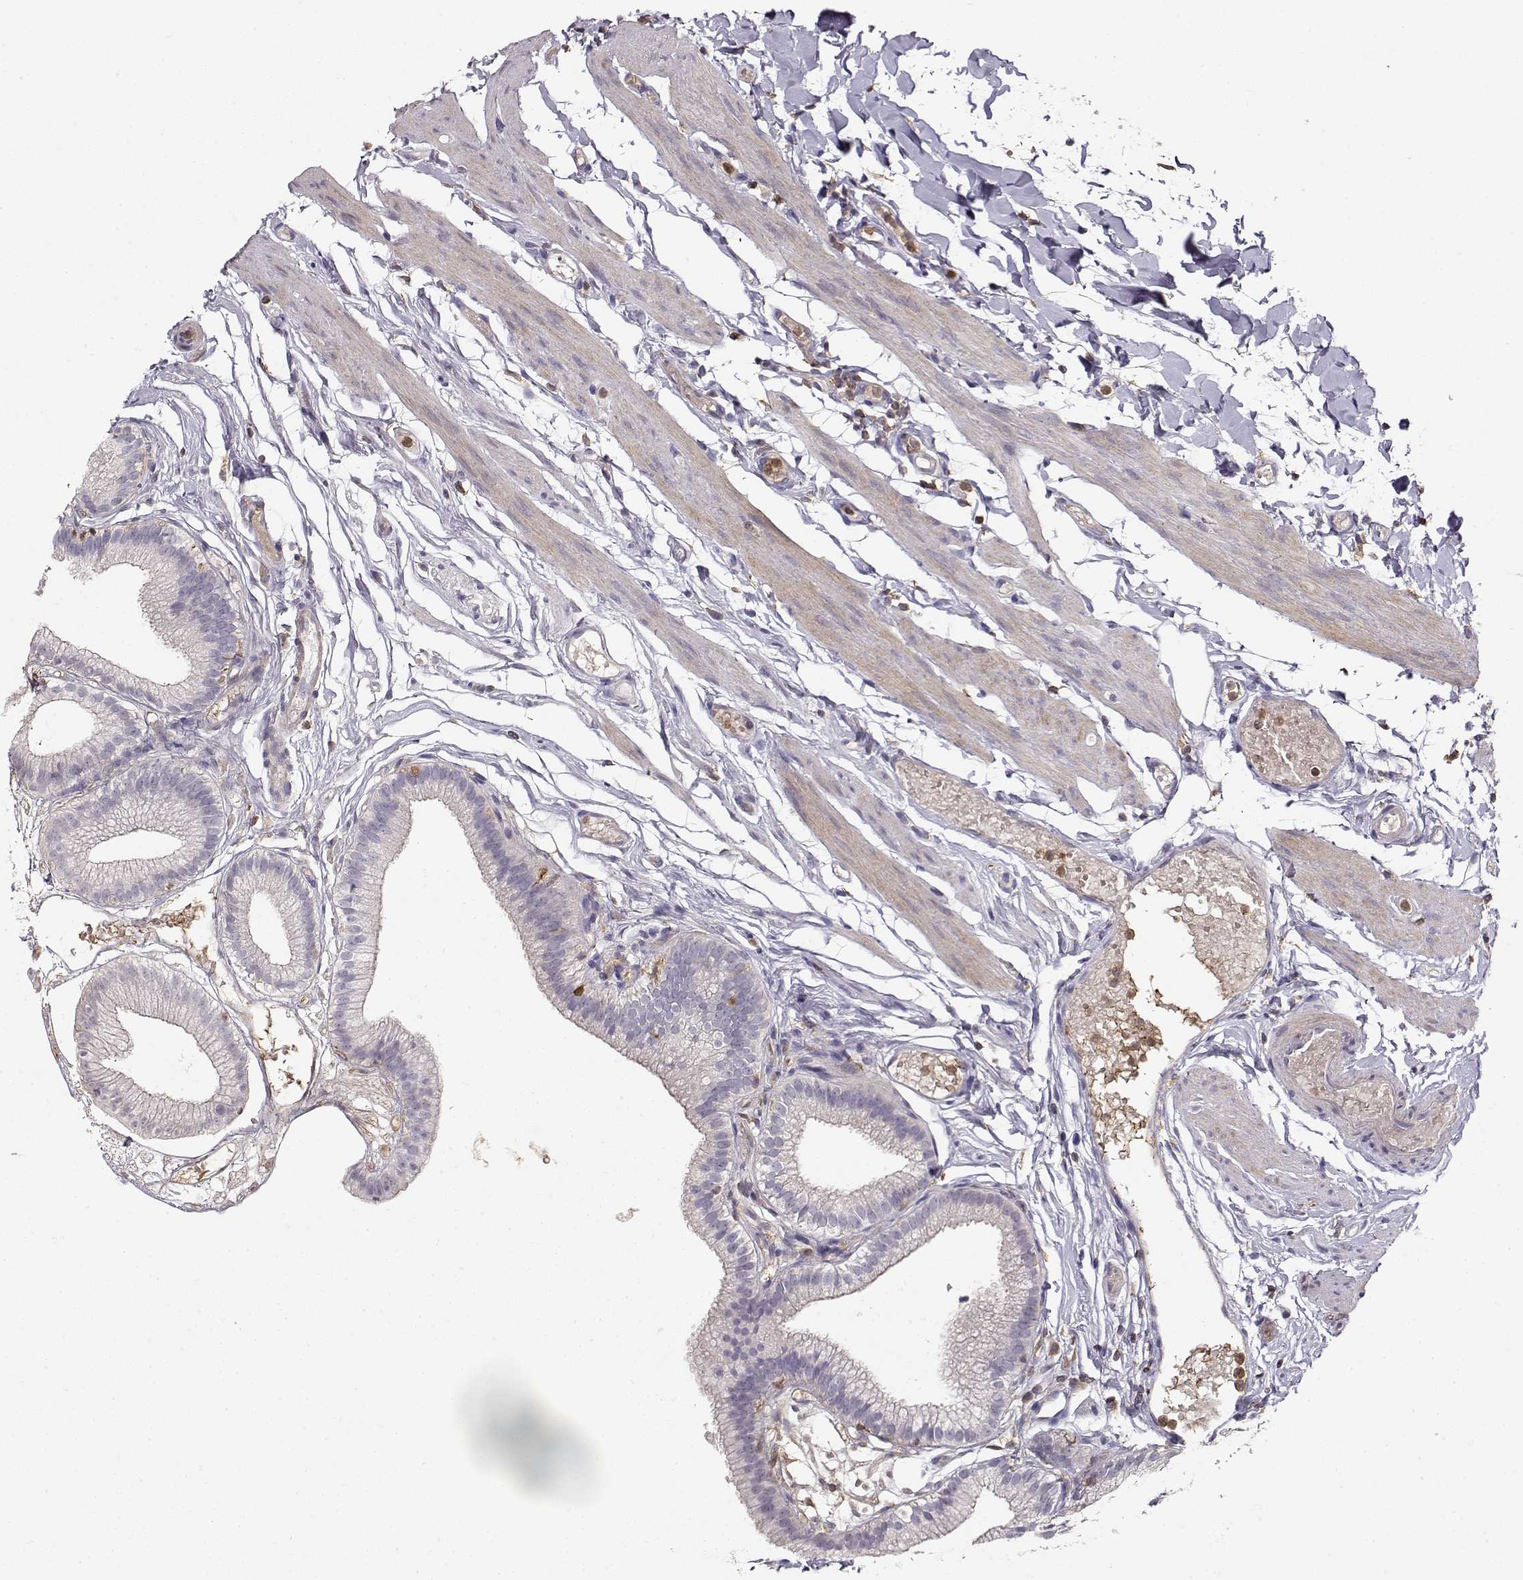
{"staining": {"intensity": "negative", "quantity": "none", "location": "none"}, "tissue": "gallbladder", "cell_type": "Glandular cells", "image_type": "normal", "snomed": [{"axis": "morphology", "description": "Normal tissue, NOS"}, {"axis": "topography", "description": "Gallbladder"}], "caption": "DAB immunohistochemical staining of unremarkable human gallbladder shows no significant staining in glandular cells. (IHC, brightfield microscopy, high magnification).", "gene": "VAV1", "patient": {"sex": "female", "age": 45}}